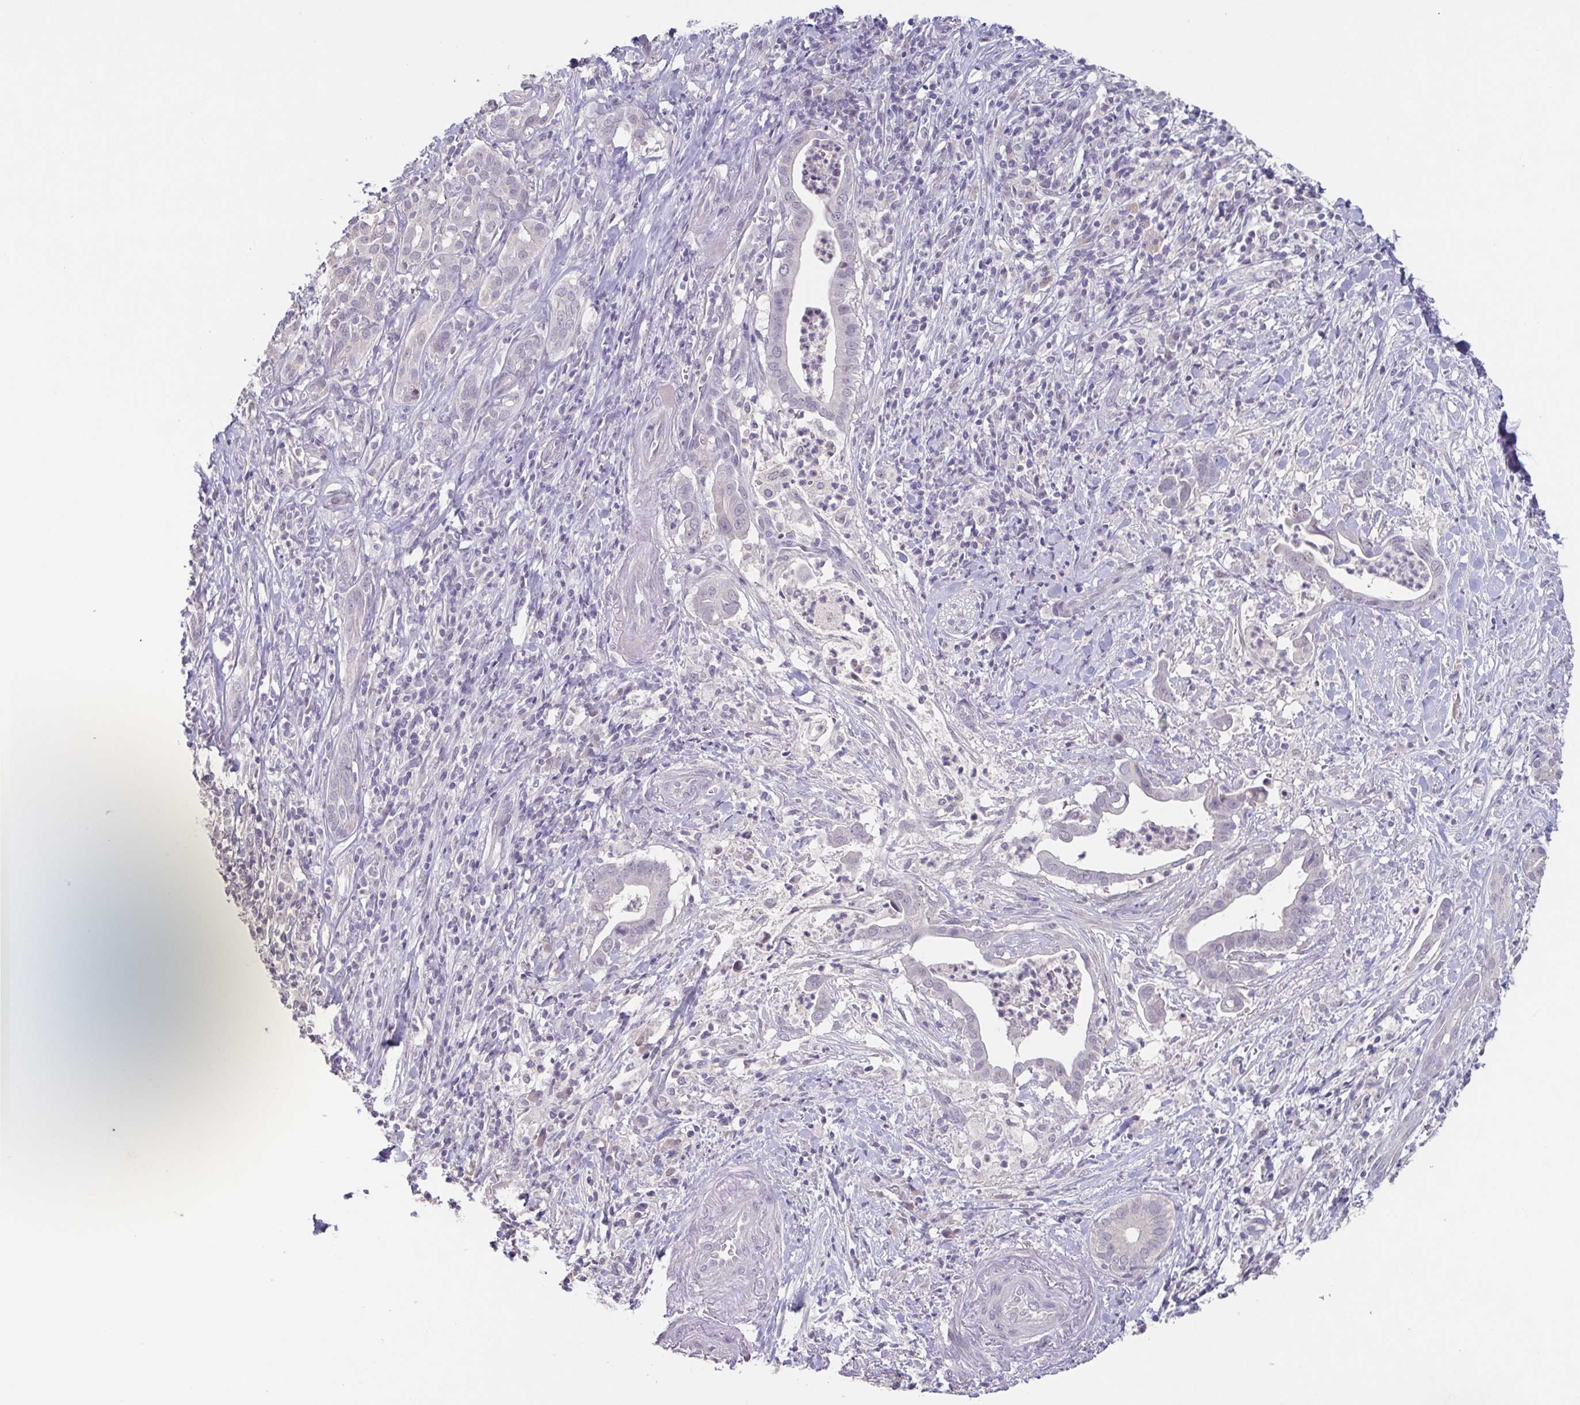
{"staining": {"intensity": "negative", "quantity": "none", "location": "none"}, "tissue": "pancreatic cancer", "cell_type": "Tumor cells", "image_type": "cancer", "snomed": [{"axis": "morphology", "description": "Adenocarcinoma, NOS"}, {"axis": "topography", "description": "Pancreas"}], "caption": "This image is of pancreatic adenocarcinoma stained with IHC to label a protein in brown with the nuclei are counter-stained blue. There is no staining in tumor cells.", "gene": "GHRL", "patient": {"sex": "male", "age": 61}}